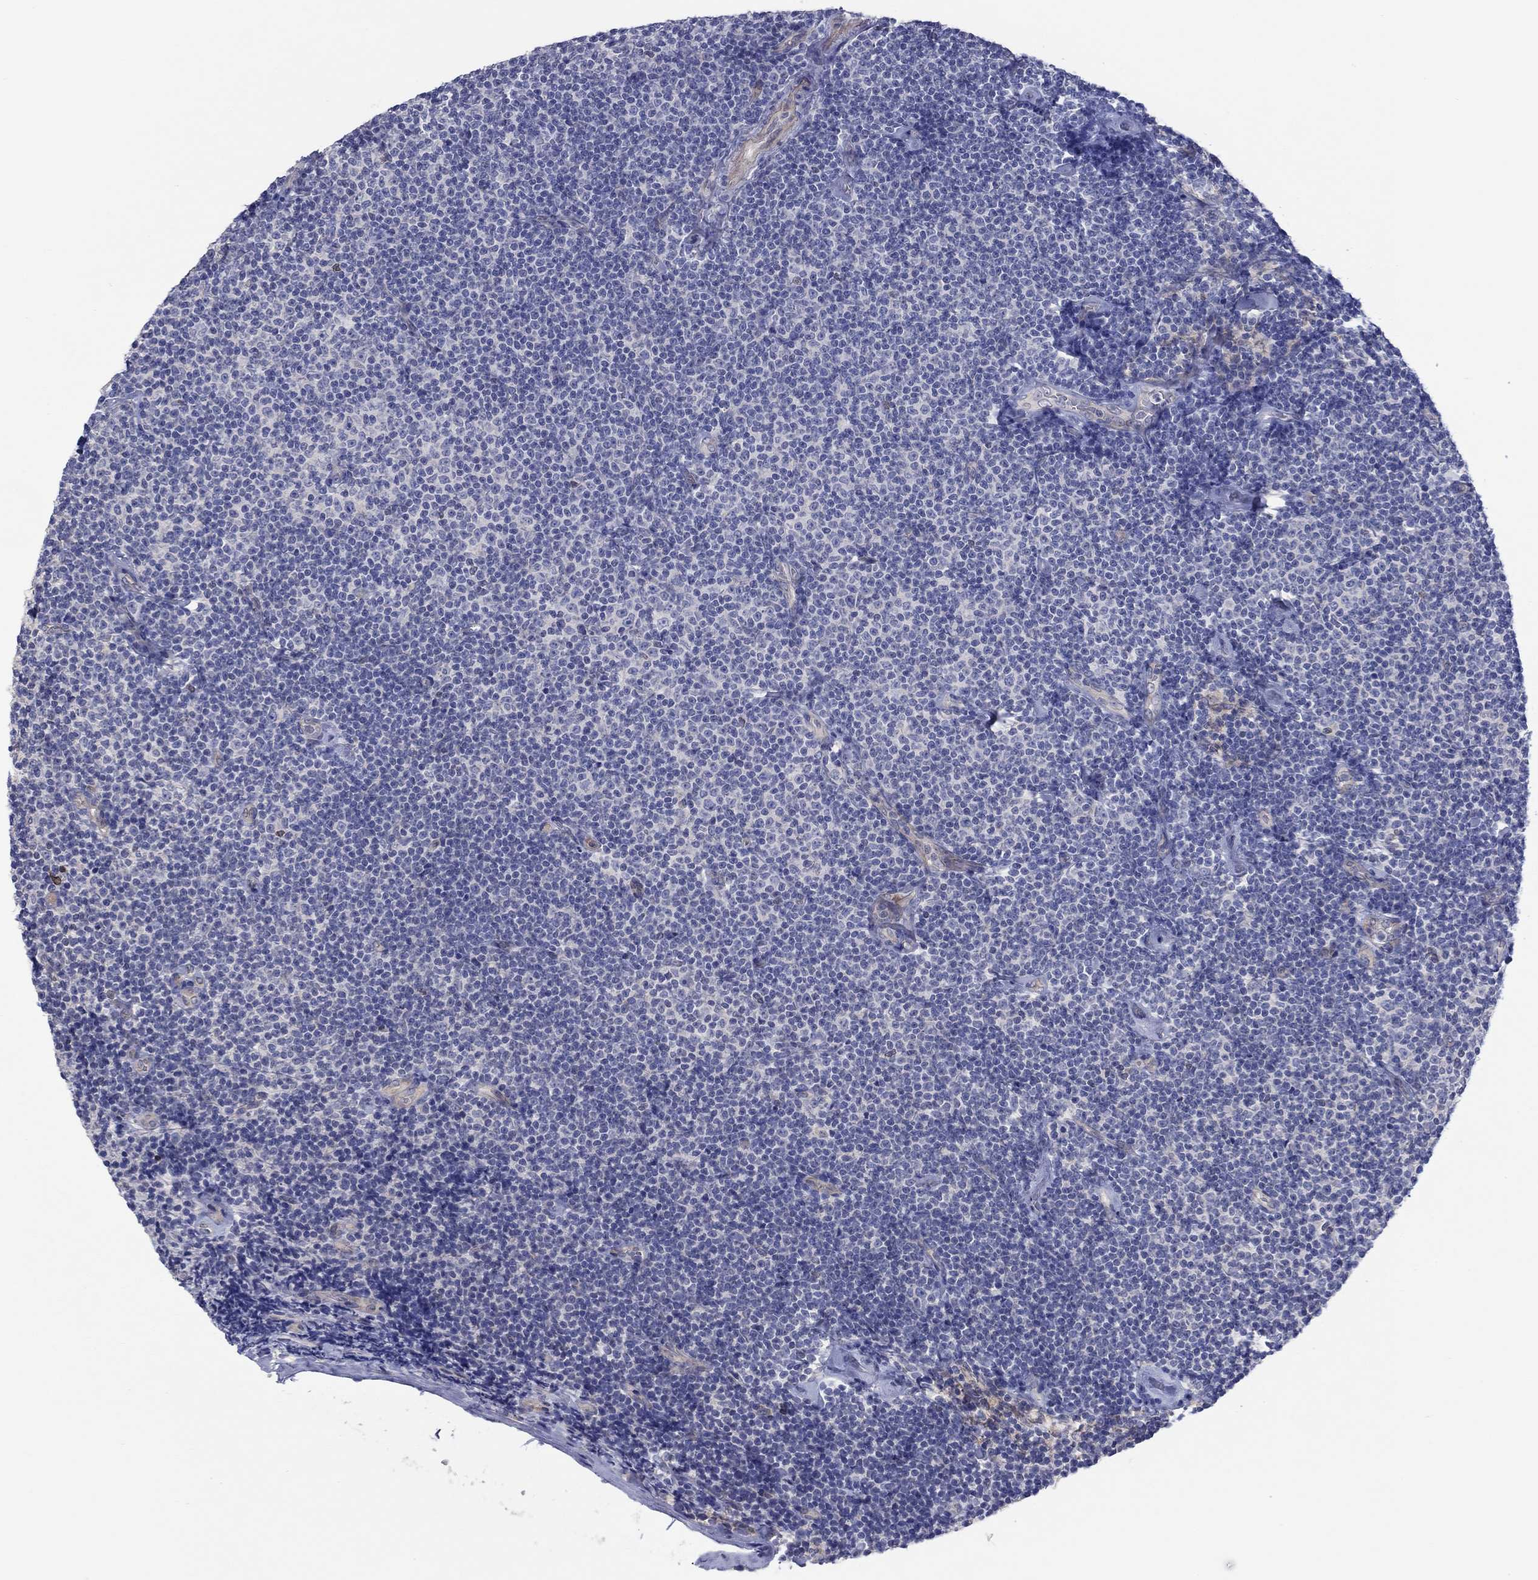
{"staining": {"intensity": "negative", "quantity": "none", "location": "none"}, "tissue": "lymphoma", "cell_type": "Tumor cells", "image_type": "cancer", "snomed": [{"axis": "morphology", "description": "Malignant lymphoma, non-Hodgkin's type, Low grade"}, {"axis": "topography", "description": "Lymph node"}], "caption": "Immunohistochemistry of human lymphoma exhibits no expression in tumor cells. (DAB immunohistochemistry visualized using brightfield microscopy, high magnification).", "gene": "ERMP1", "patient": {"sex": "male", "age": 81}}